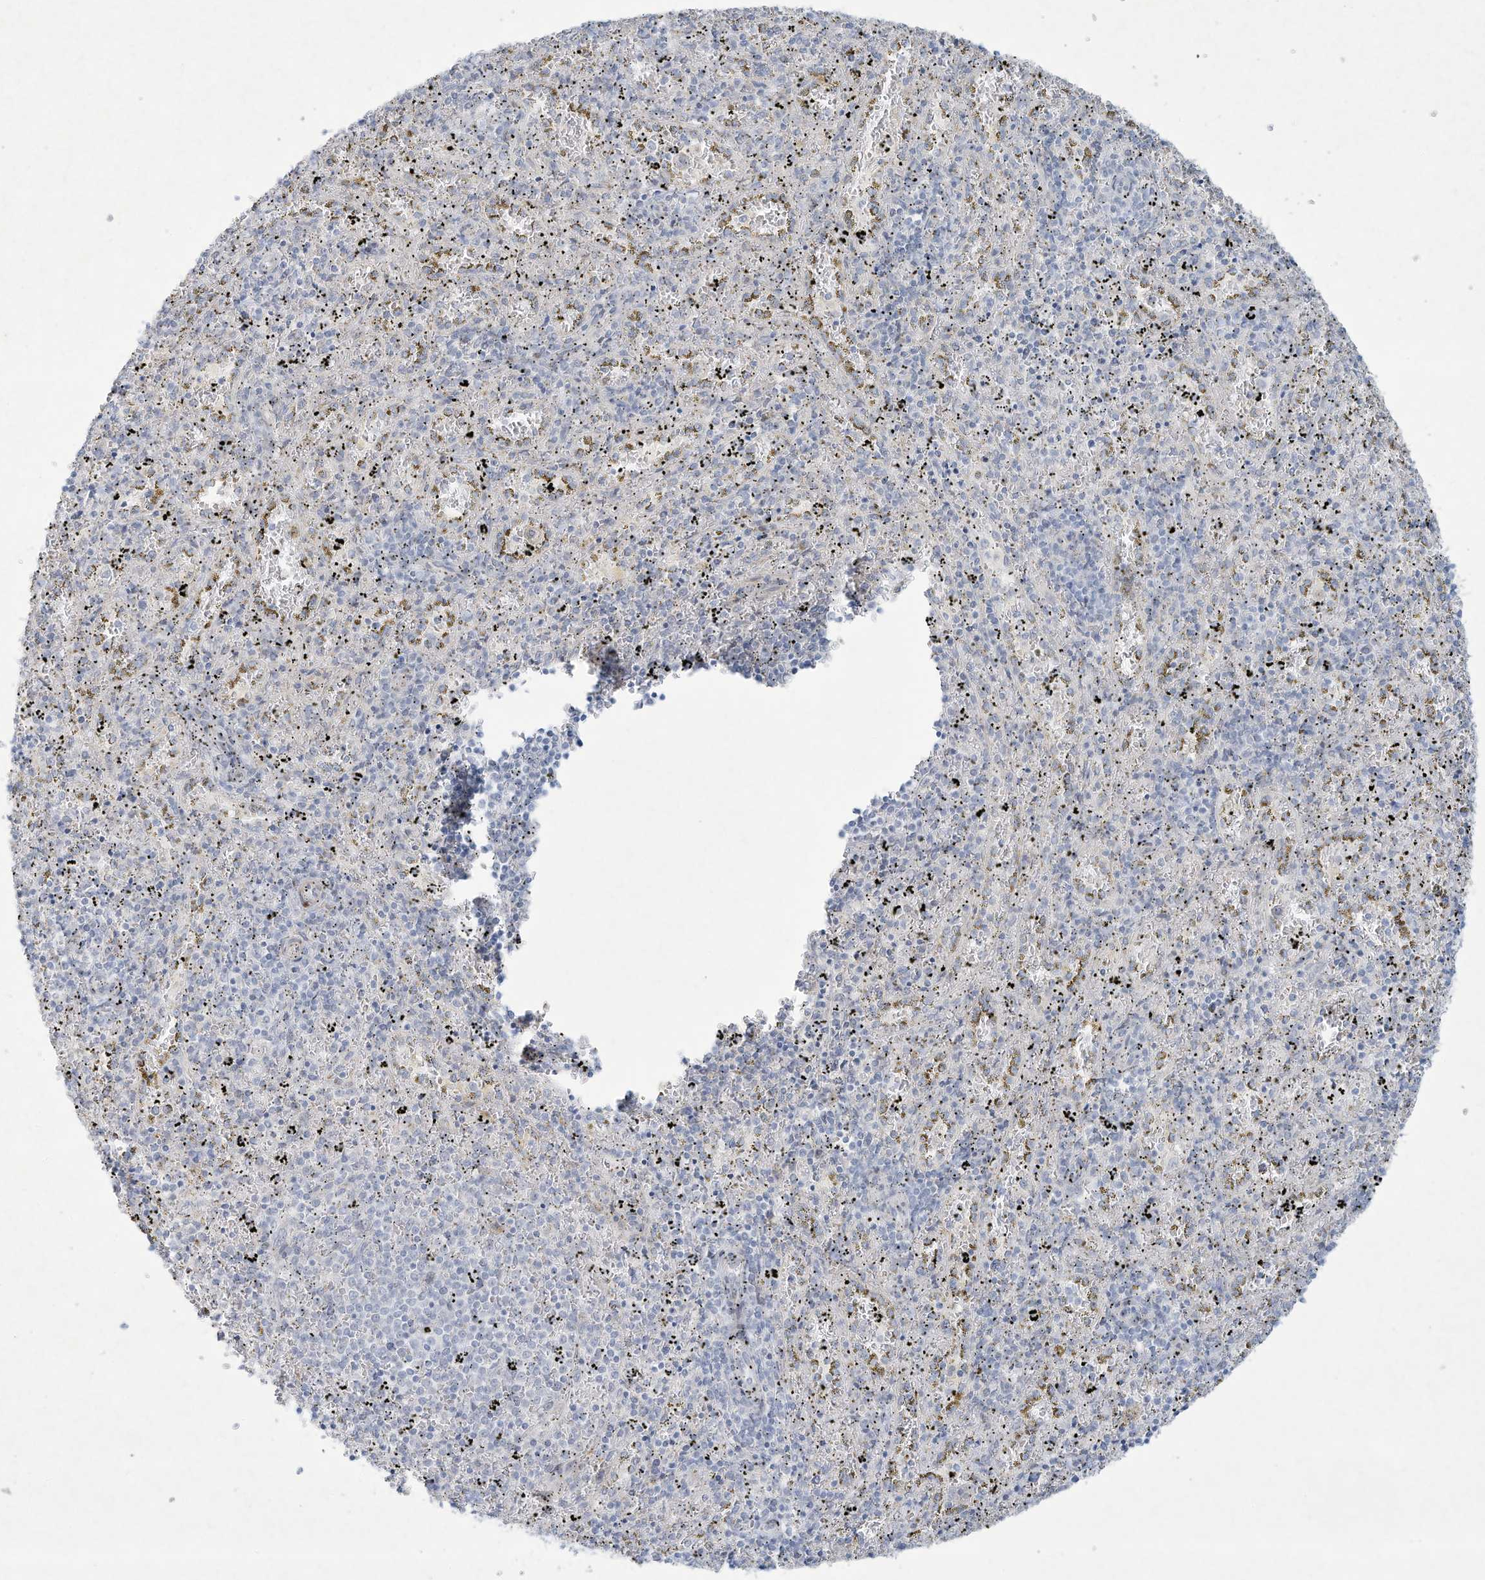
{"staining": {"intensity": "negative", "quantity": "none", "location": "none"}, "tissue": "spleen", "cell_type": "Cells in red pulp", "image_type": "normal", "snomed": [{"axis": "morphology", "description": "Normal tissue, NOS"}, {"axis": "topography", "description": "Spleen"}], "caption": "Immunohistochemistry of benign human spleen displays no staining in cells in red pulp. The staining was performed using DAB (3,3'-diaminobenzidine) to visualize the protein expression in brown, while the nuclei were stained in blue with hematoxylin (Magnification: 20x).", "gene": "PAX6", "patient": {"sex": "male", "age": 11}}